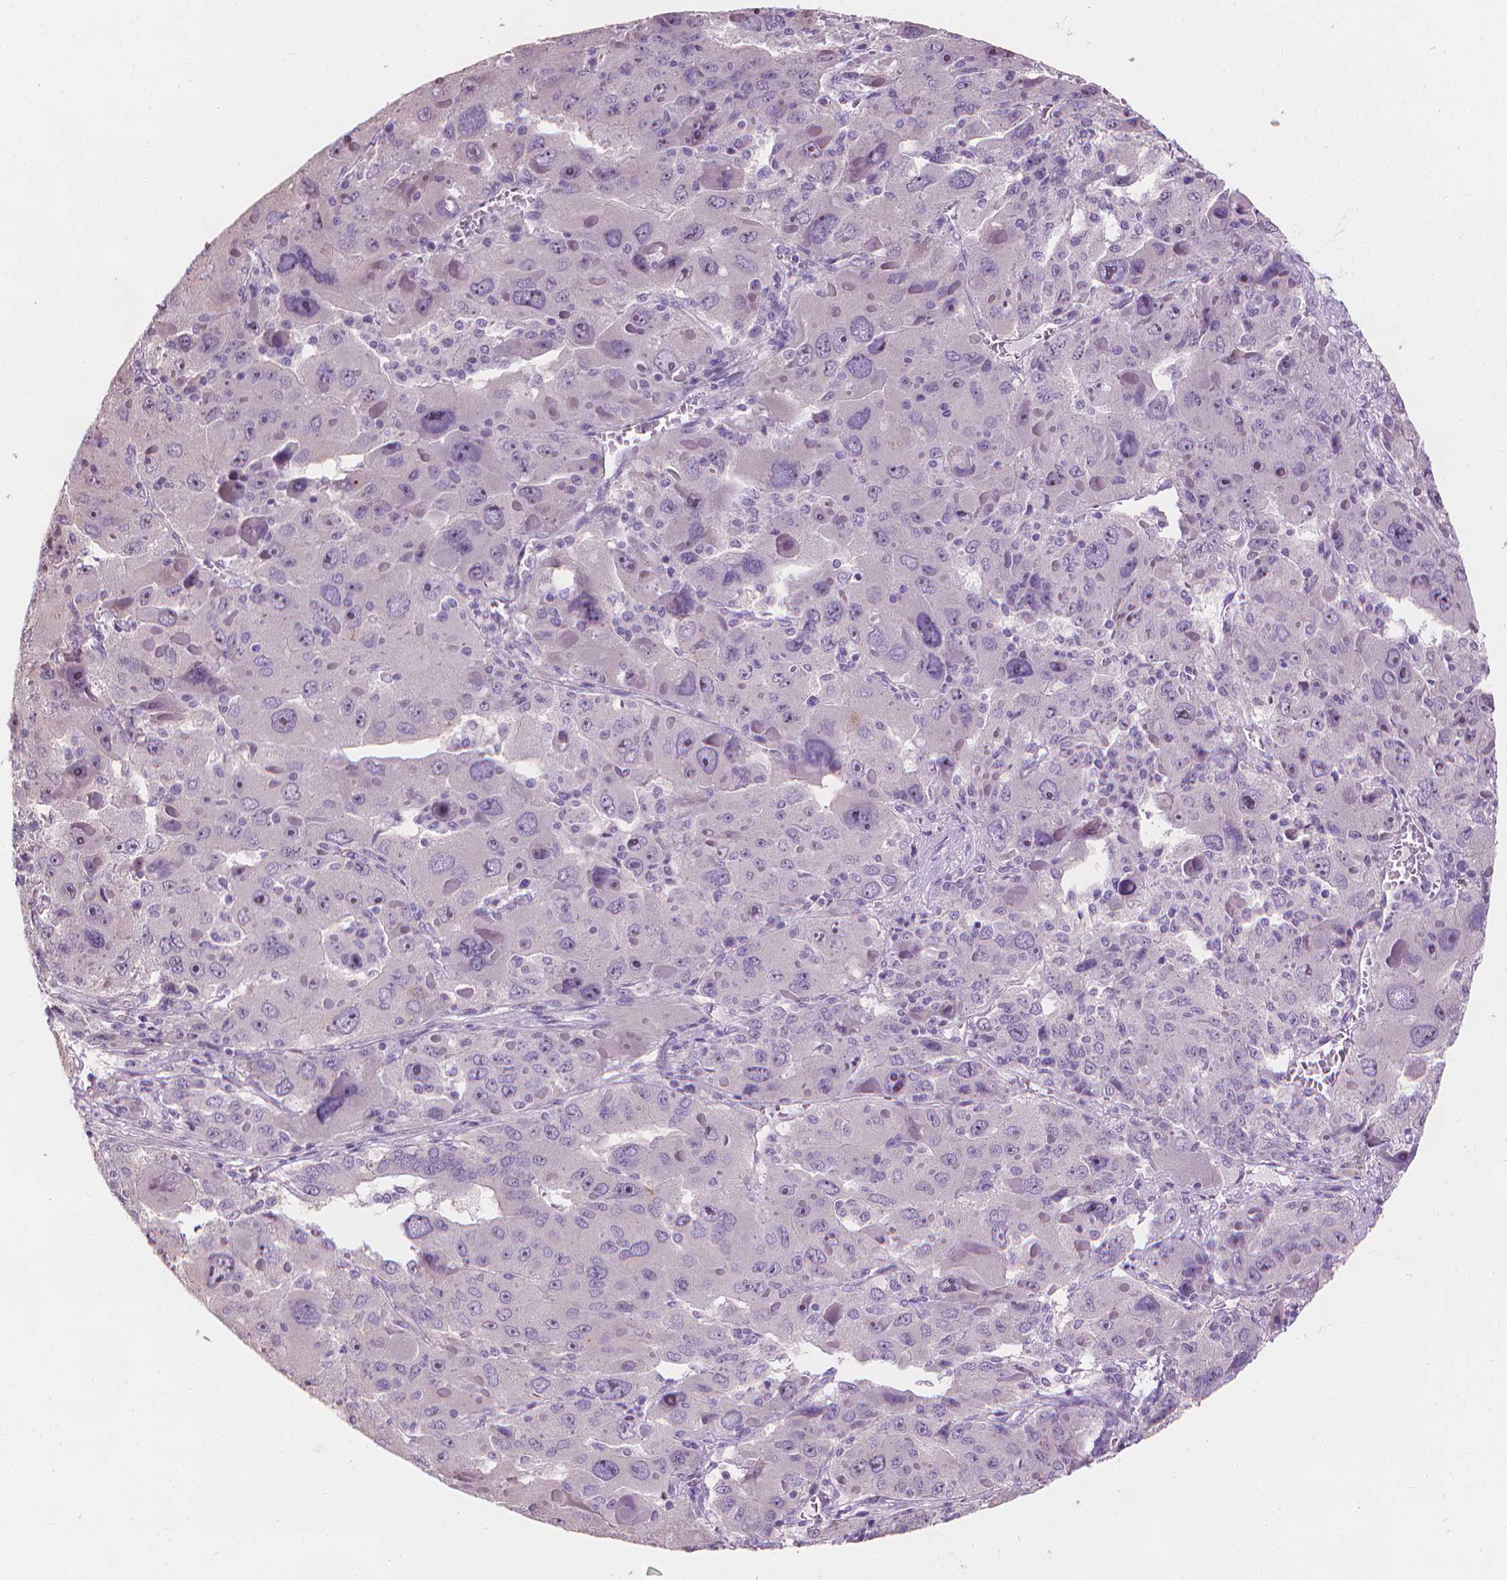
{"staining": {"intensity": "negative", "quantity": "none", "location": "none"}, "tissue": "liver cancer", "cell_type": "Tumor cells", "image_type": "cancer", "snomed": [{"axis": "morphology", "description": "Carcinoma, Hepatocellular, NOS"}, {"axis": "topography", "description": "Liver"}], "caption": "The histopathology image shows no significant expression in tumor cells of liver hepatocellular carcinoma.", "gene": "GPRC5A", "patient": {"sex": "female", "age": 41}}